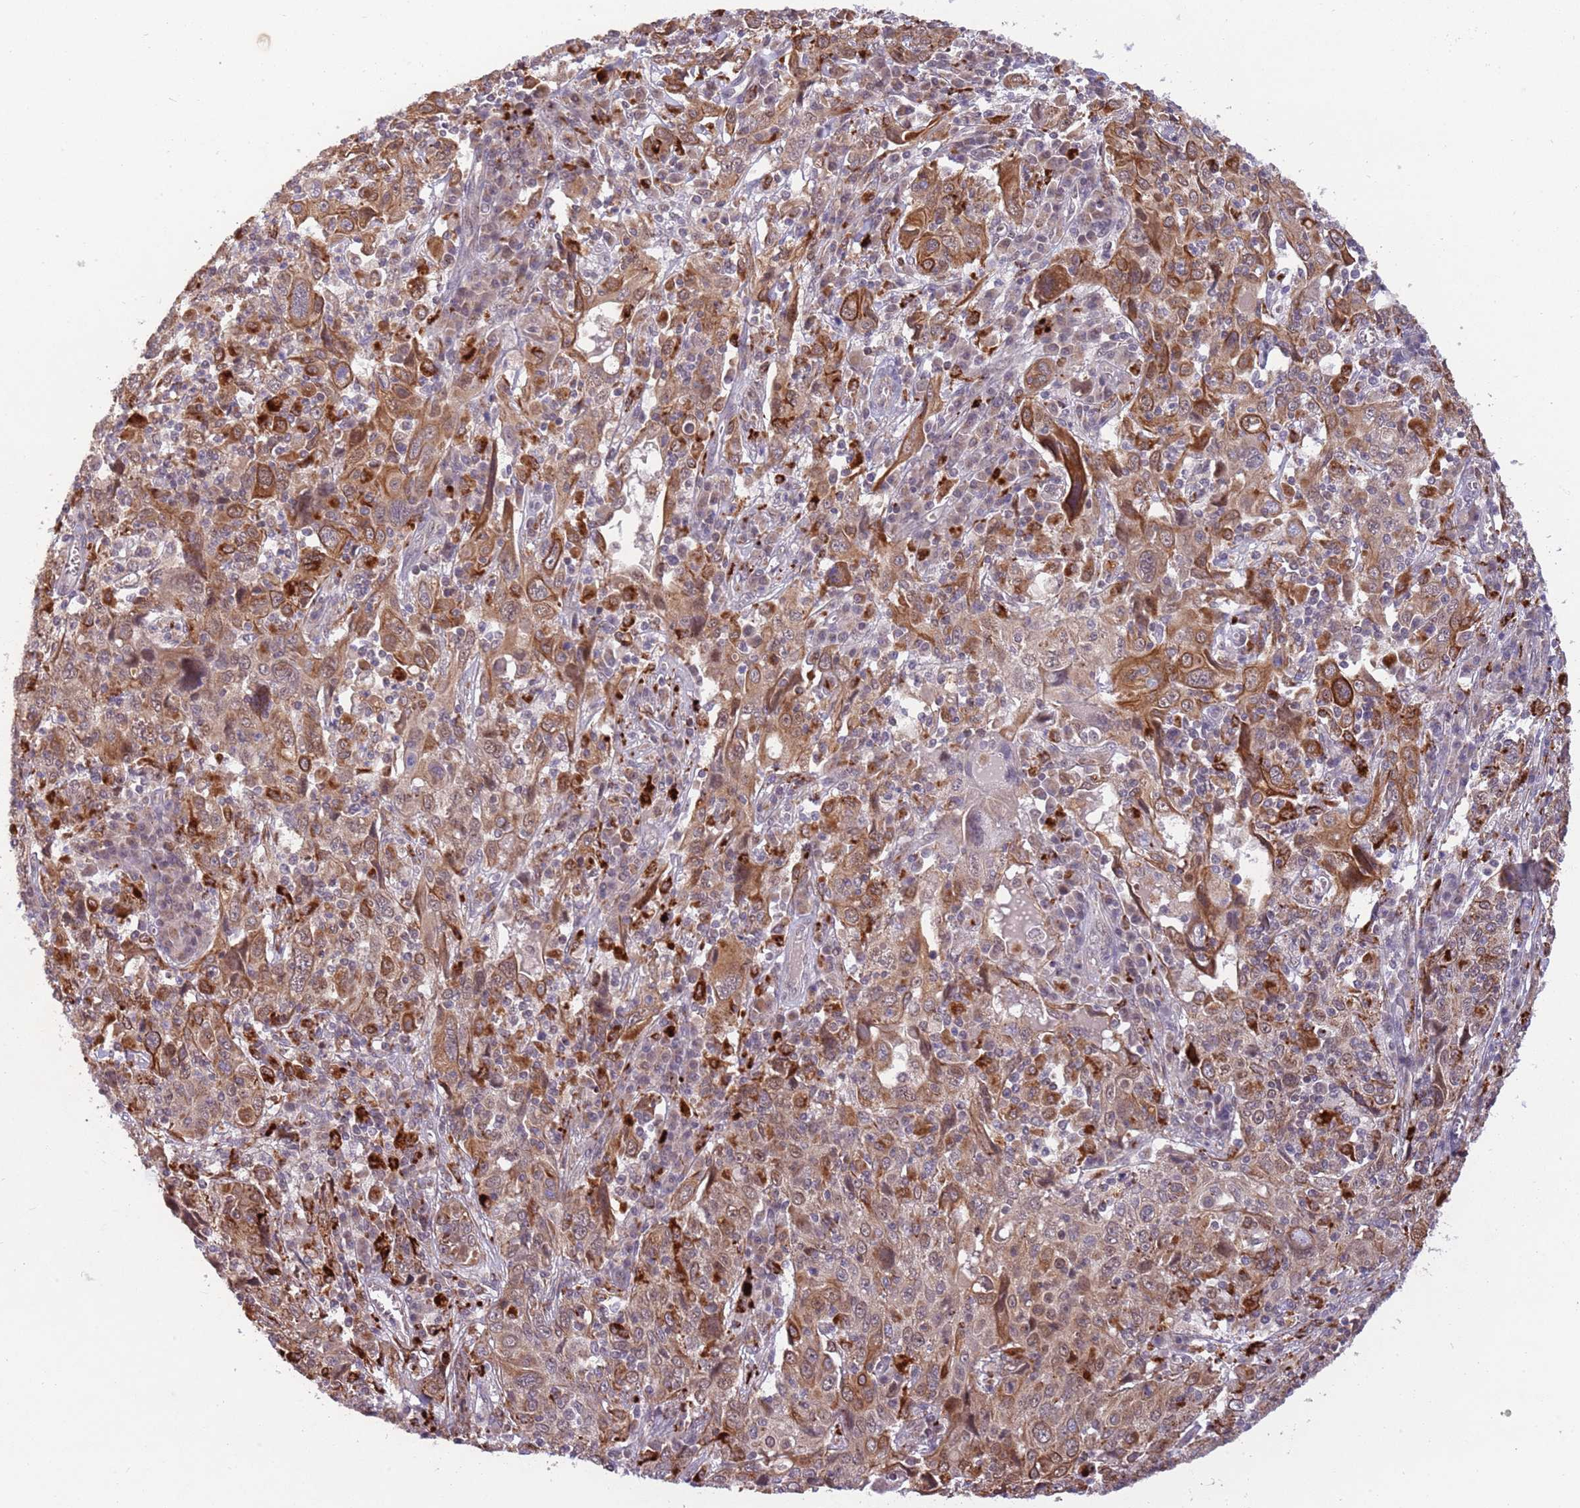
{"staining": {"intensity": "moderate", "quantity": ">75%", "location": "cytoplasmic/membranous,nuclear"}, "tissue": "cervical cancer", "cell_type": "Tumor cells", "image_type": "cancer", "snomed": [{"axis": "morphology", "description": "Squamous cell carcinoma, NOS"}, {"axis": "topography", "description": "Cervix"}], "caption": "A high-resolution photomicrograph shows immunohistochemistry staining of squamous cell carcinoma (cervical), which demonstrates moderate cytoplasmic/membranous and nuclear staining in approximately >75% of tumor cells.", "gene": "TRIM27", "patient": {"sex": "female", "age": 46}}